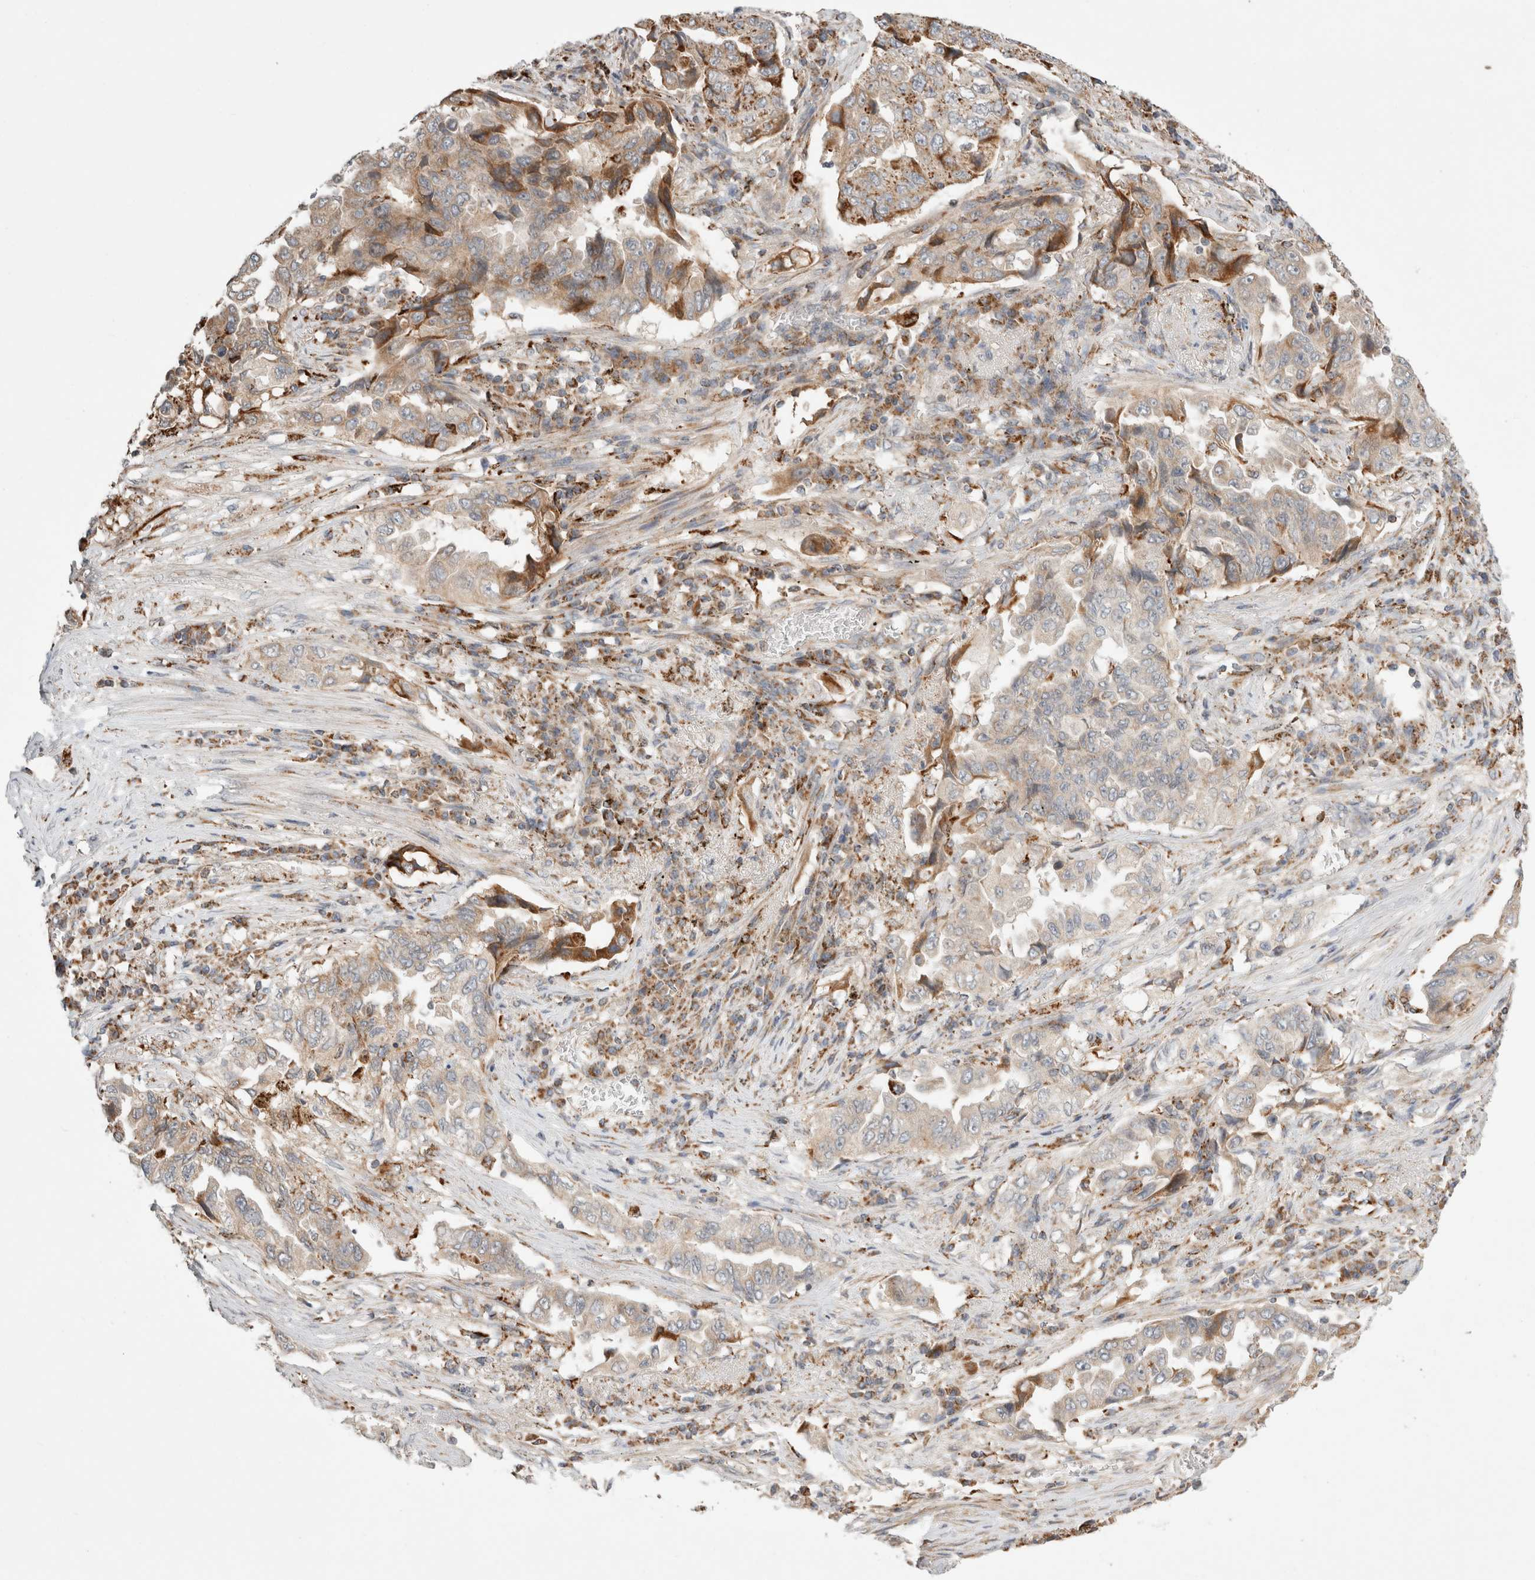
{"staining": {"intensity": "moderate", "quantity": "25%-75%", "location": "cytoplasmic/membranous"}, "tissue": "lung cancer", "cell_type": "Tumor cells", "image_type": "cancer", "snomed": [{"axis": "morphology", "description": "Adenocarcinoma, NOS"}, {"axis": "topography", "description": "Lung"}], "caption": "This micrograph exhibits immunohistochemistry staining of lung adenocarcinoma, with medium moderate cytoplasmic/membranous expression in approximately 25%-75% of tumor cells.", "gene": "HROB", "patient": {"sex": "female", "age": 51}}